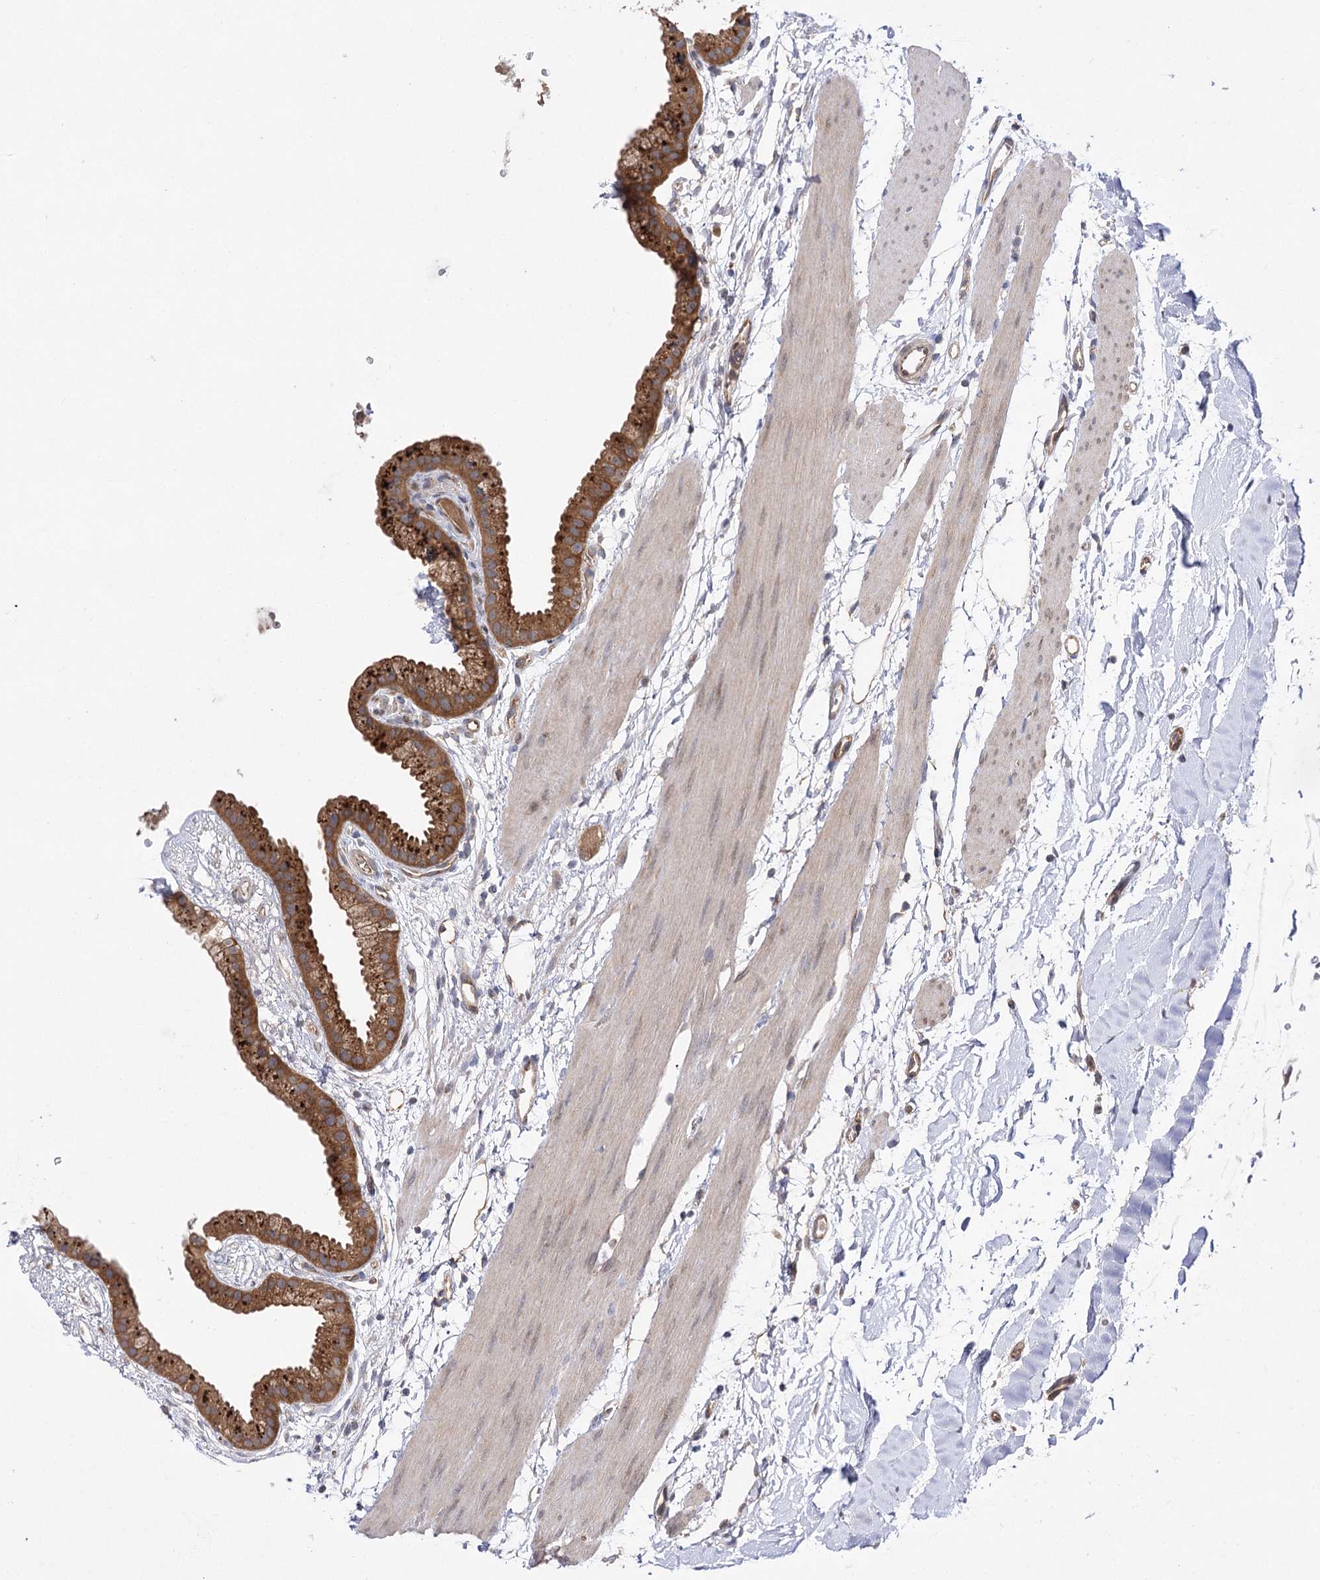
{"staining": {"intensity": "strong", "quantity": ">75%", "location": "cytoplasmic/membranous"}, "tissue": "gallbladder", "cell_type": "Glandular cells", "image_type": "normal", "snomed": [{"axis": "morphology", "description": "Normal tissue, NOS"}, {"axis": "topography", "description": "Gallbladder"}], "caption": "Gallbladder stained for a protein (brown) exhibits strong cytoplasmic/membranous positive staining in approximately >75% of glandular cells.", "gene": "BCR", "patient": {"sex": "female", "age": 64}}